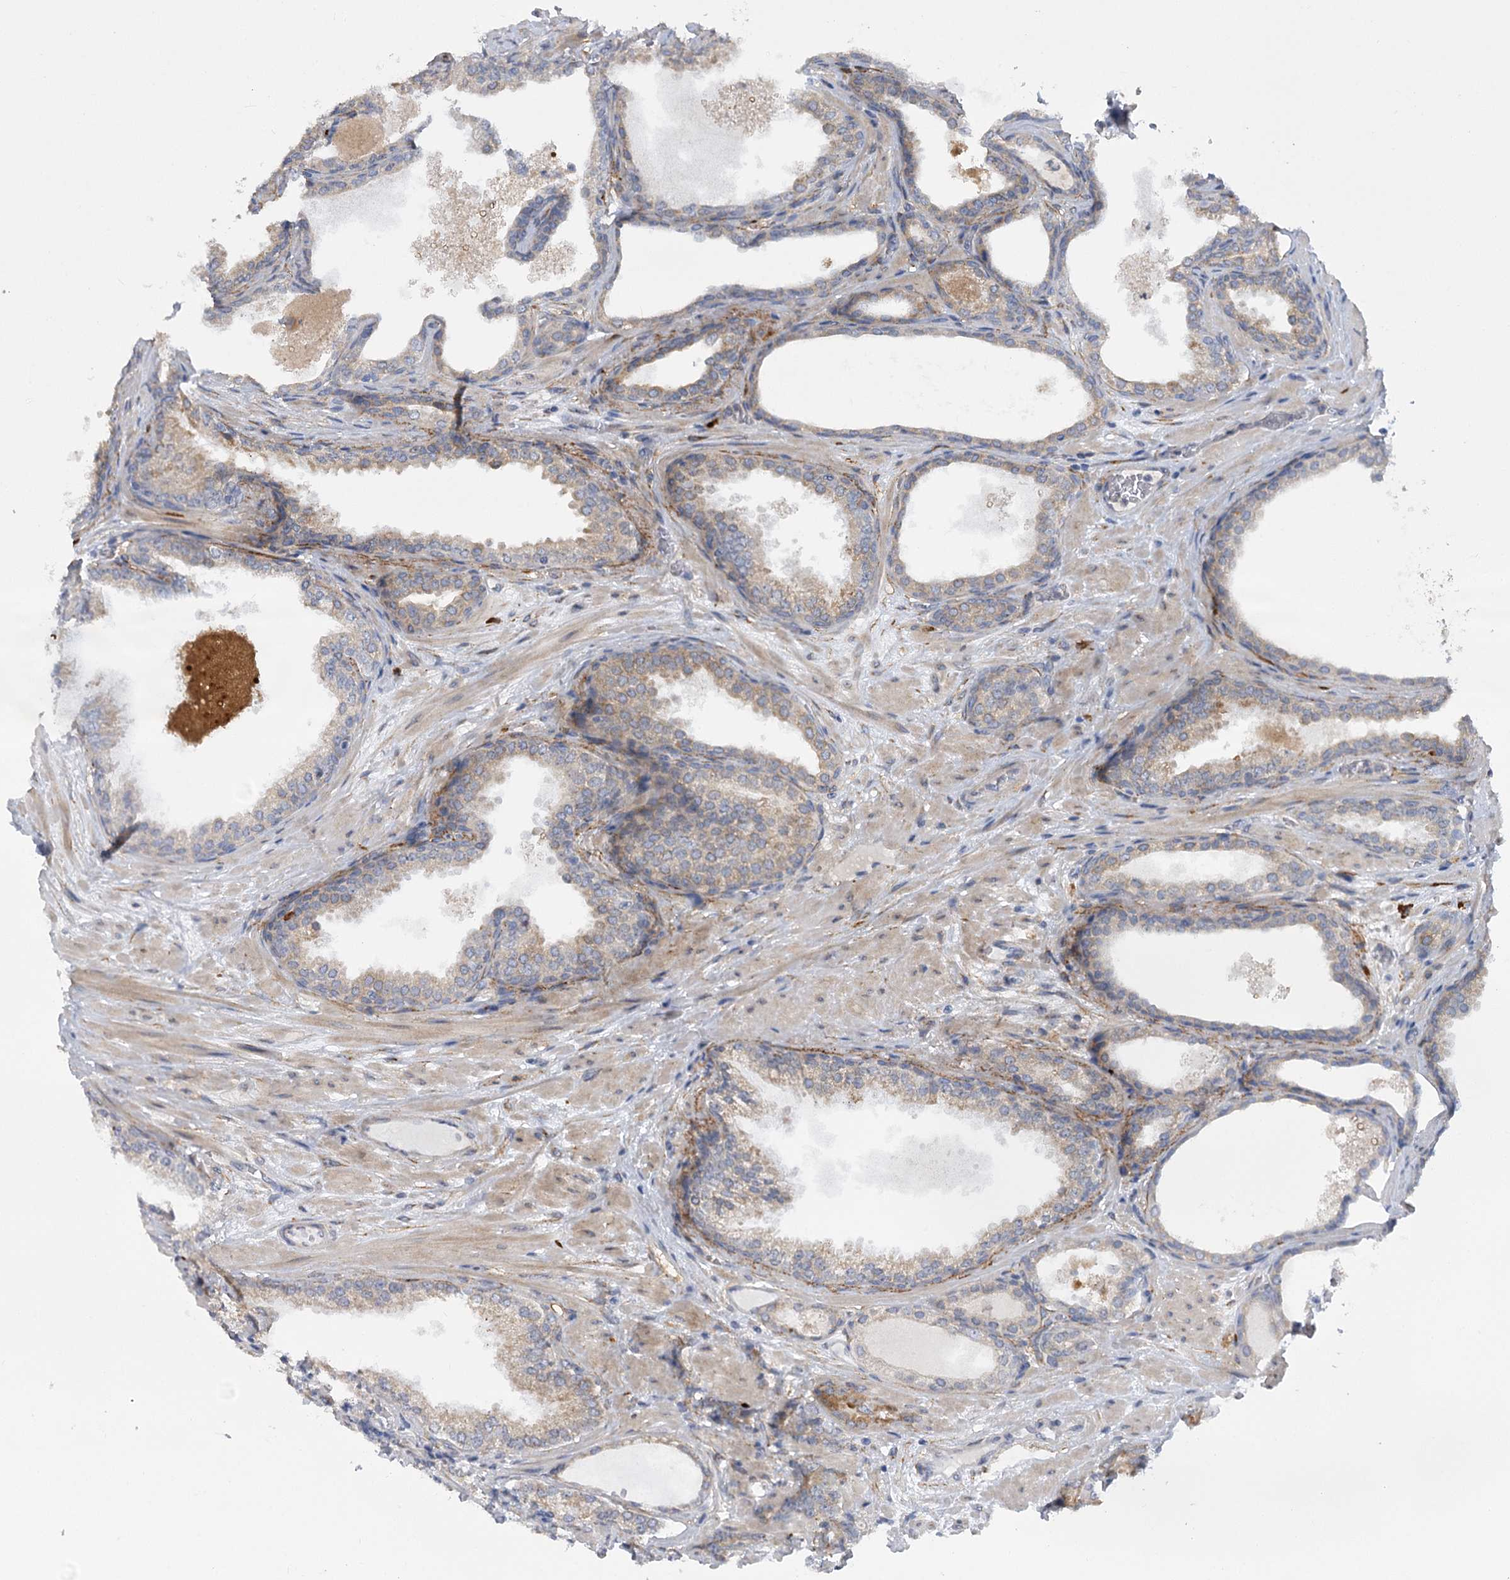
{"staining": {"intensity": "moderate", "quantity": "<25%", "location": "cytoplasmic/membranous"}, "tissue": "prostate cancer", "cell_type": "Tumor cells", "image_type": "cancer", "snomed": [{"axis": "morphology", "description": "Adenocarcinoma, High grade"}, {"axis": "topography", "description": "Prostate"}], "caption": "Immunohistochemistry (DAB) staining of prostate cancer (adenocarcinoma (high-grade)) exhibits moderate cytoplasmic/membranous protein positivity in about <25% of tumor cells. (IHC, brightfield microscopy, high magnification).", "gene": "NCKAP5", "patient": {"sex": "male", "age": 59}}